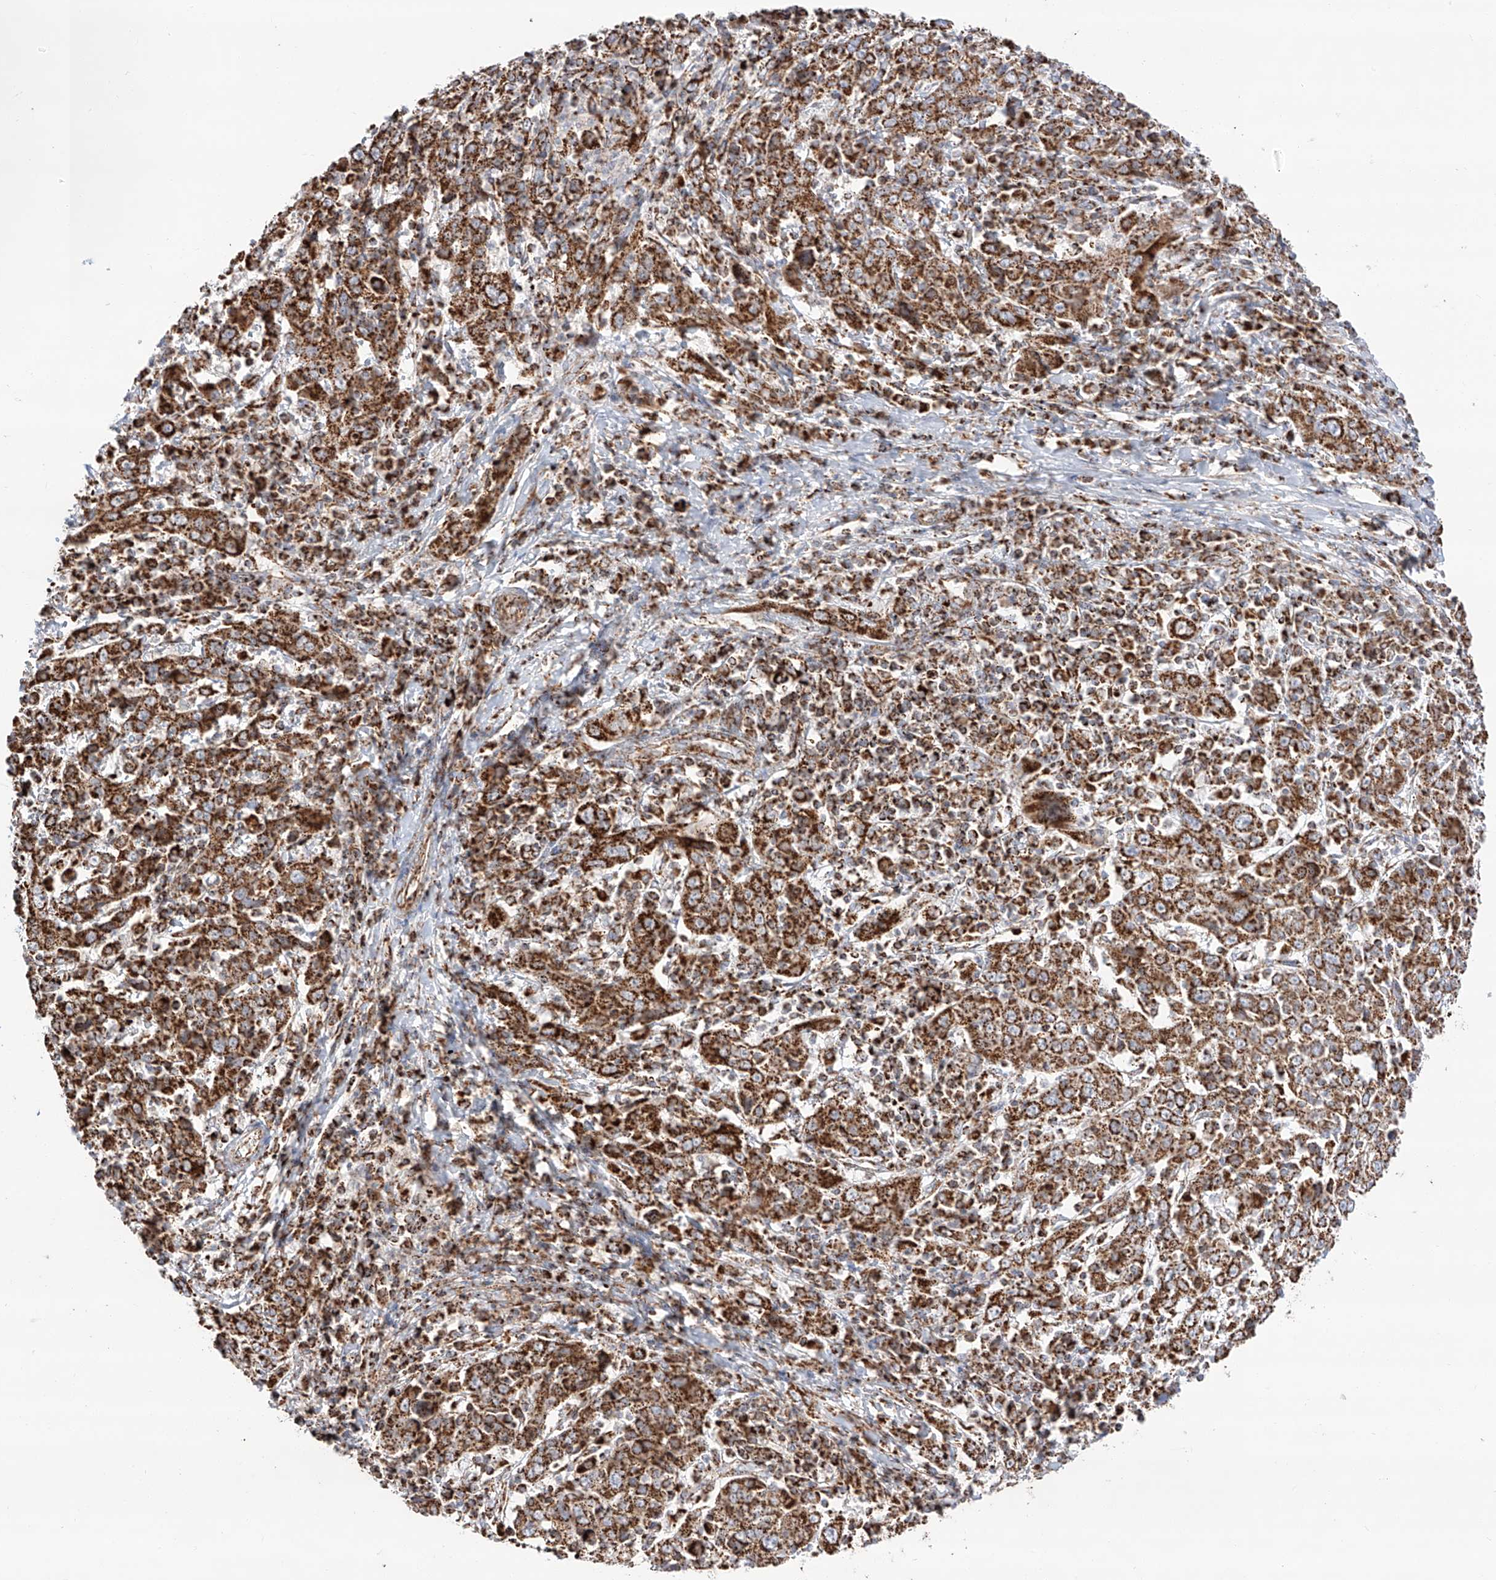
{"staining": {"intensity": "strong", "quantity": ">75%", "location": "cytoplasmic/membranous"}, "tissue": "cervical cancer", "cell_type": "Tumor cells", "image_type": "cancer", "snomed": [{"axis": "morphology", "description": "Squamous cell carcinoma, NOS"}, {"axis": "topography", "description": "Cervix"}], "caption": "Protein expression analysis of human squamous cell carcinoma (cervical) reveals strong cytoplasmic/membranous positivity in approximately >75% of tumor cells.", "gene": "TTC27", "patient": {"sex": "female", "age": 46}}